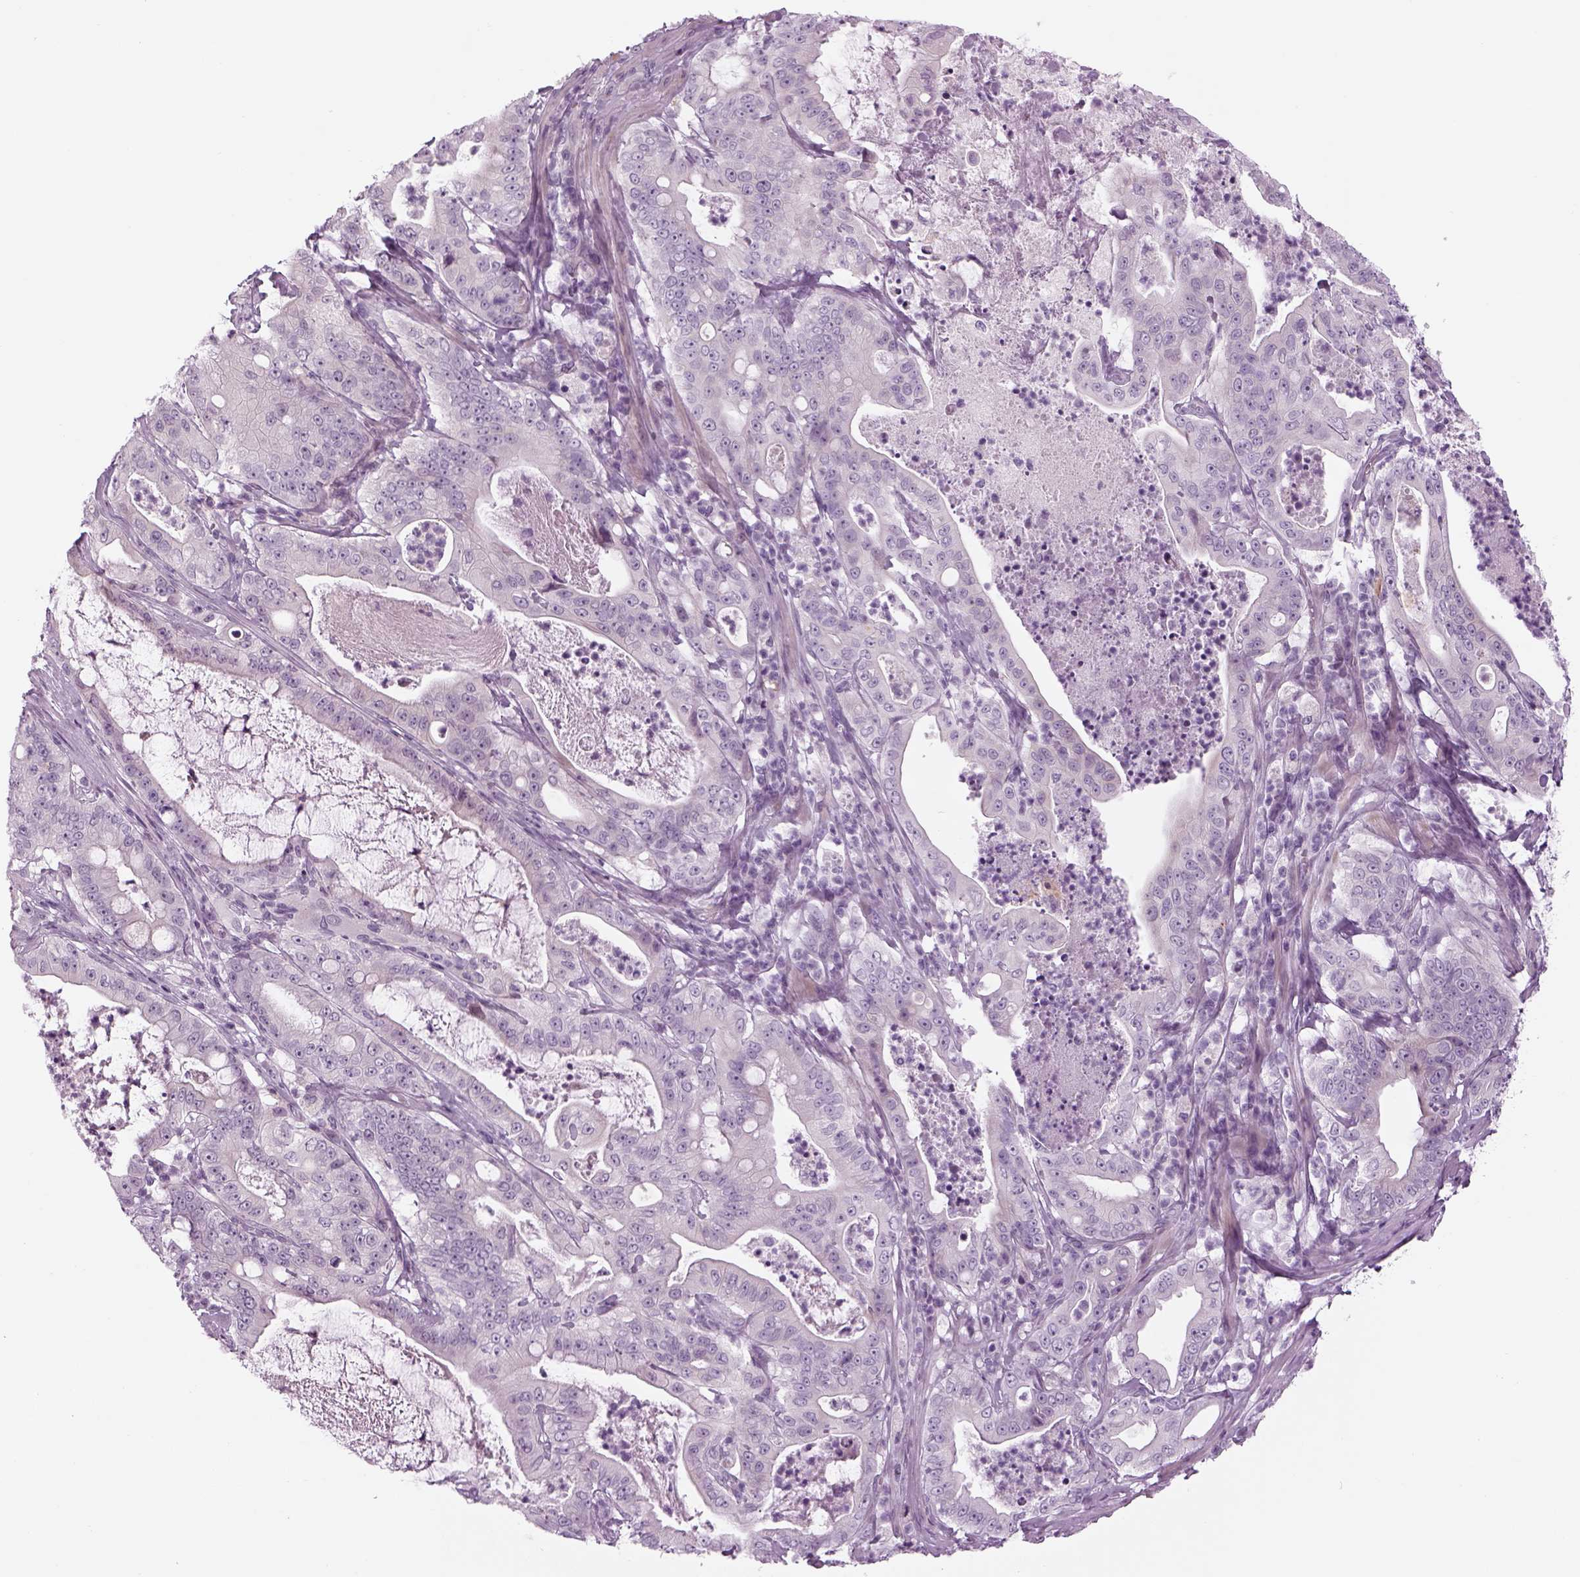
{"staining": {"intensity": "negative", "quantity": "none", "location": "none"}, "tissue": "pancreatic cancer", "cell_type": "Tumor cells", "image_type": "cancer", "snomed": [{"axis": "morphology", "description": "Adenocarcinoma, NOS"}, {"axis": "topography", "description": "Pancreas"}], "caption": "This is a micrograph of immunohistochemistry (IHC) staining of pancreatic adenocarcinoma, which shows no positivity in tumor cells.", "gene": "LRRIQ3", "patient": {"sex": "male", "age": 71}}